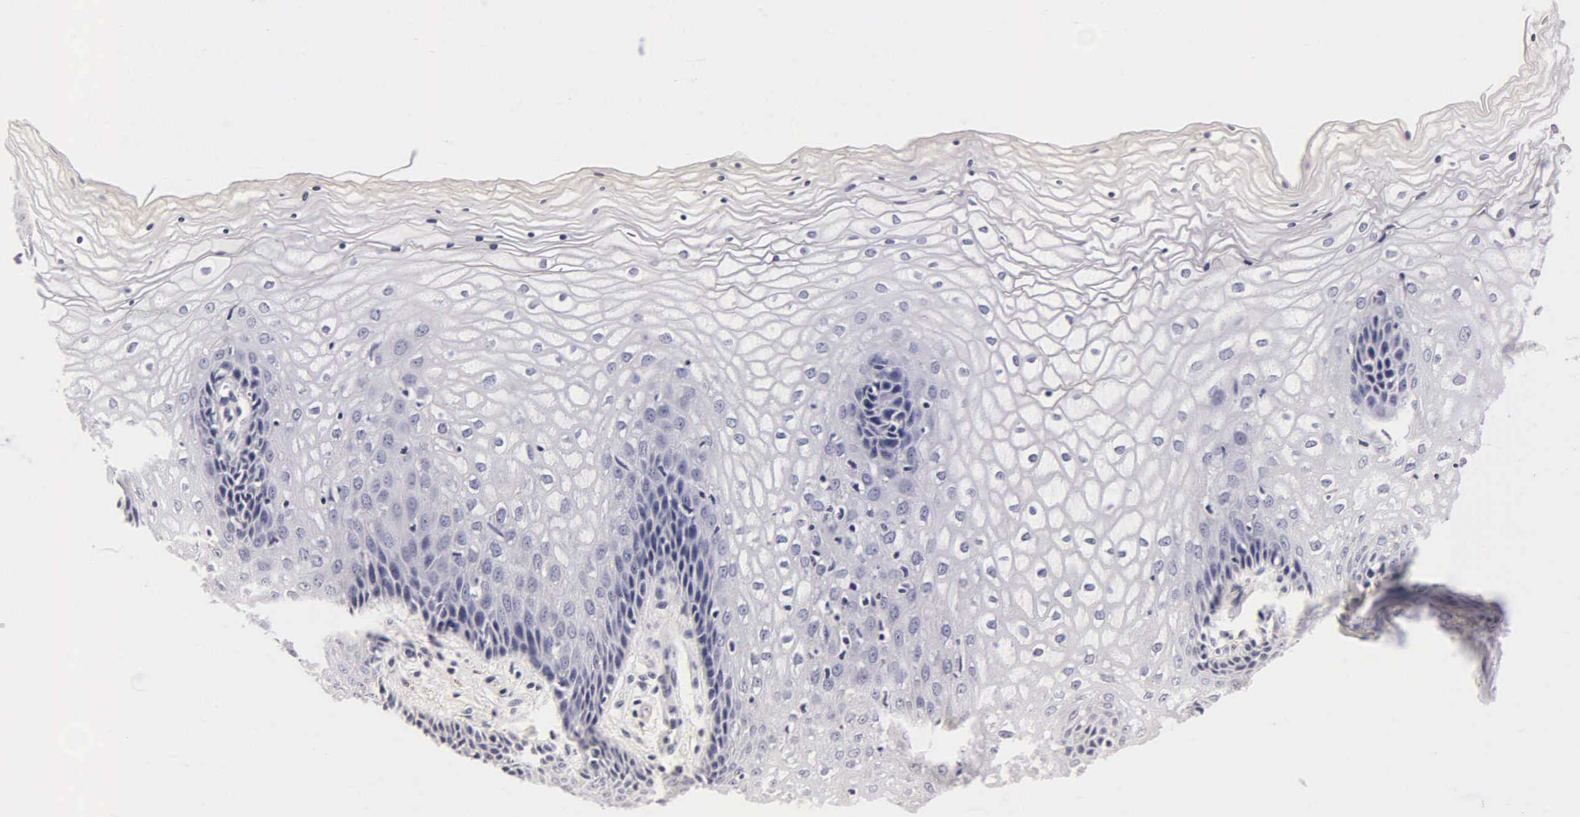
{"staining": {"intensity": "negative", "quantity": "none", "location": "none"}, "tissue": "vagina", "cell_type": "Squamous epithelial cells", "image_type": "normal", "snomed": [{"axis": "morphology", "description": "Normal tissue, NOS"}, {"axis": "topography", "description": "Vagina"}], "caption": "Immunohistochemical staining of normal vagina exhibits no significant positivity in squamous epithelial cells. (Stains: DAB immunohistochemistry (IHC) with hematoxylin counter stain, Microscopy: brightfield microscopy at high magnification).", "gene": "CGB3", "patient": {"sex": "female", "age": 34}}